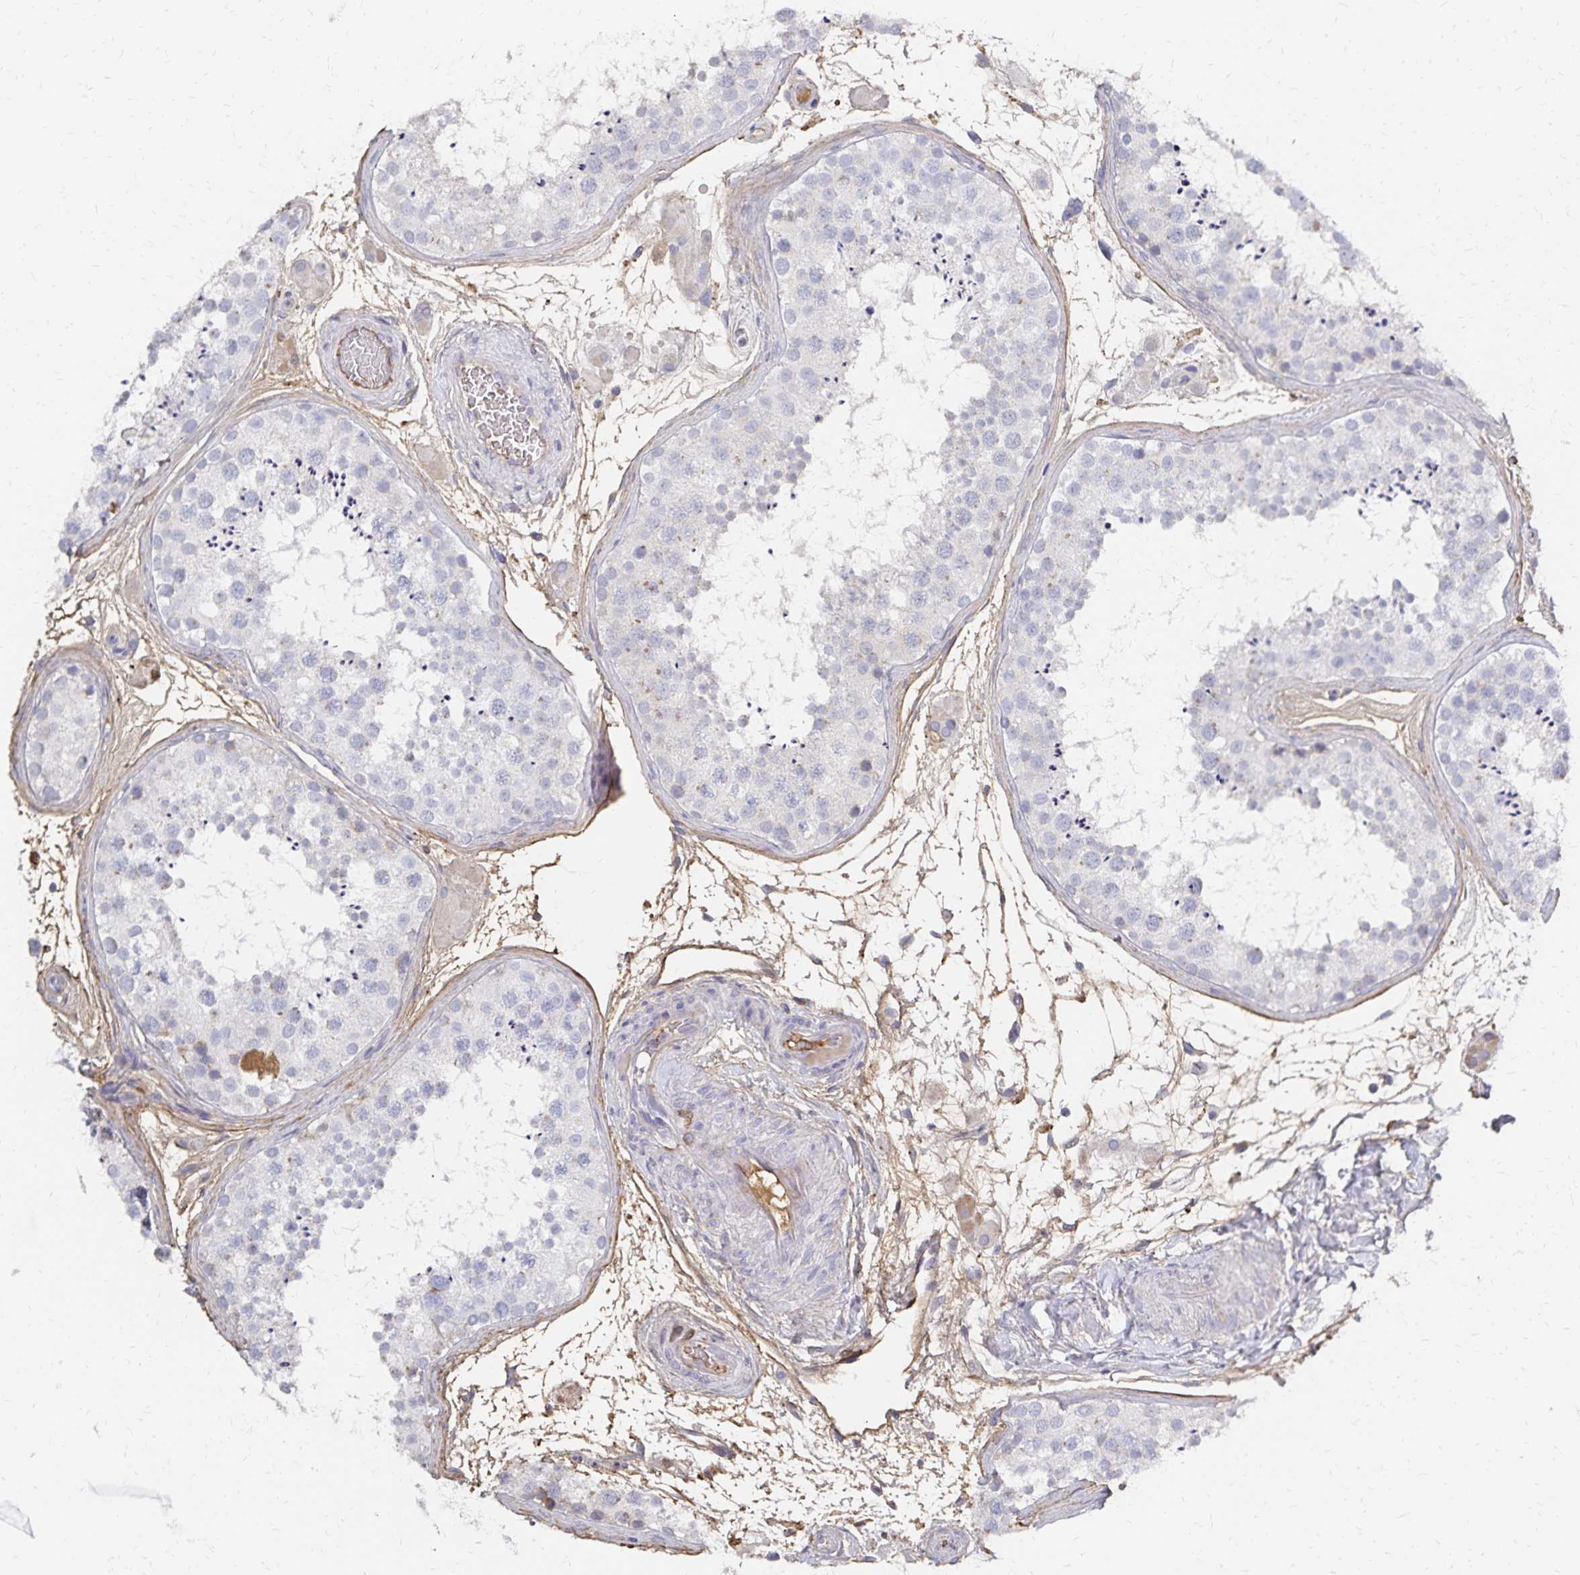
{"staining": {"intensity": "negative", "quantity": "none", "location": "none"}, "tissue": "testis", "cell_type": "Cells in seminiferous ducts", "image_type": "normal", "snomed": [{"axis": "morphology", "description": "Normal tissue, NOS"}, {"axis": "topography", "description": "Testis"}], "caption": "A high-resolution image shows IHC staining of benign testis, which demonstrates no significant staining in cells in seminiferous ducts.", "gene": "KISS1", "patient": {"sex": "male", "age": 41}}